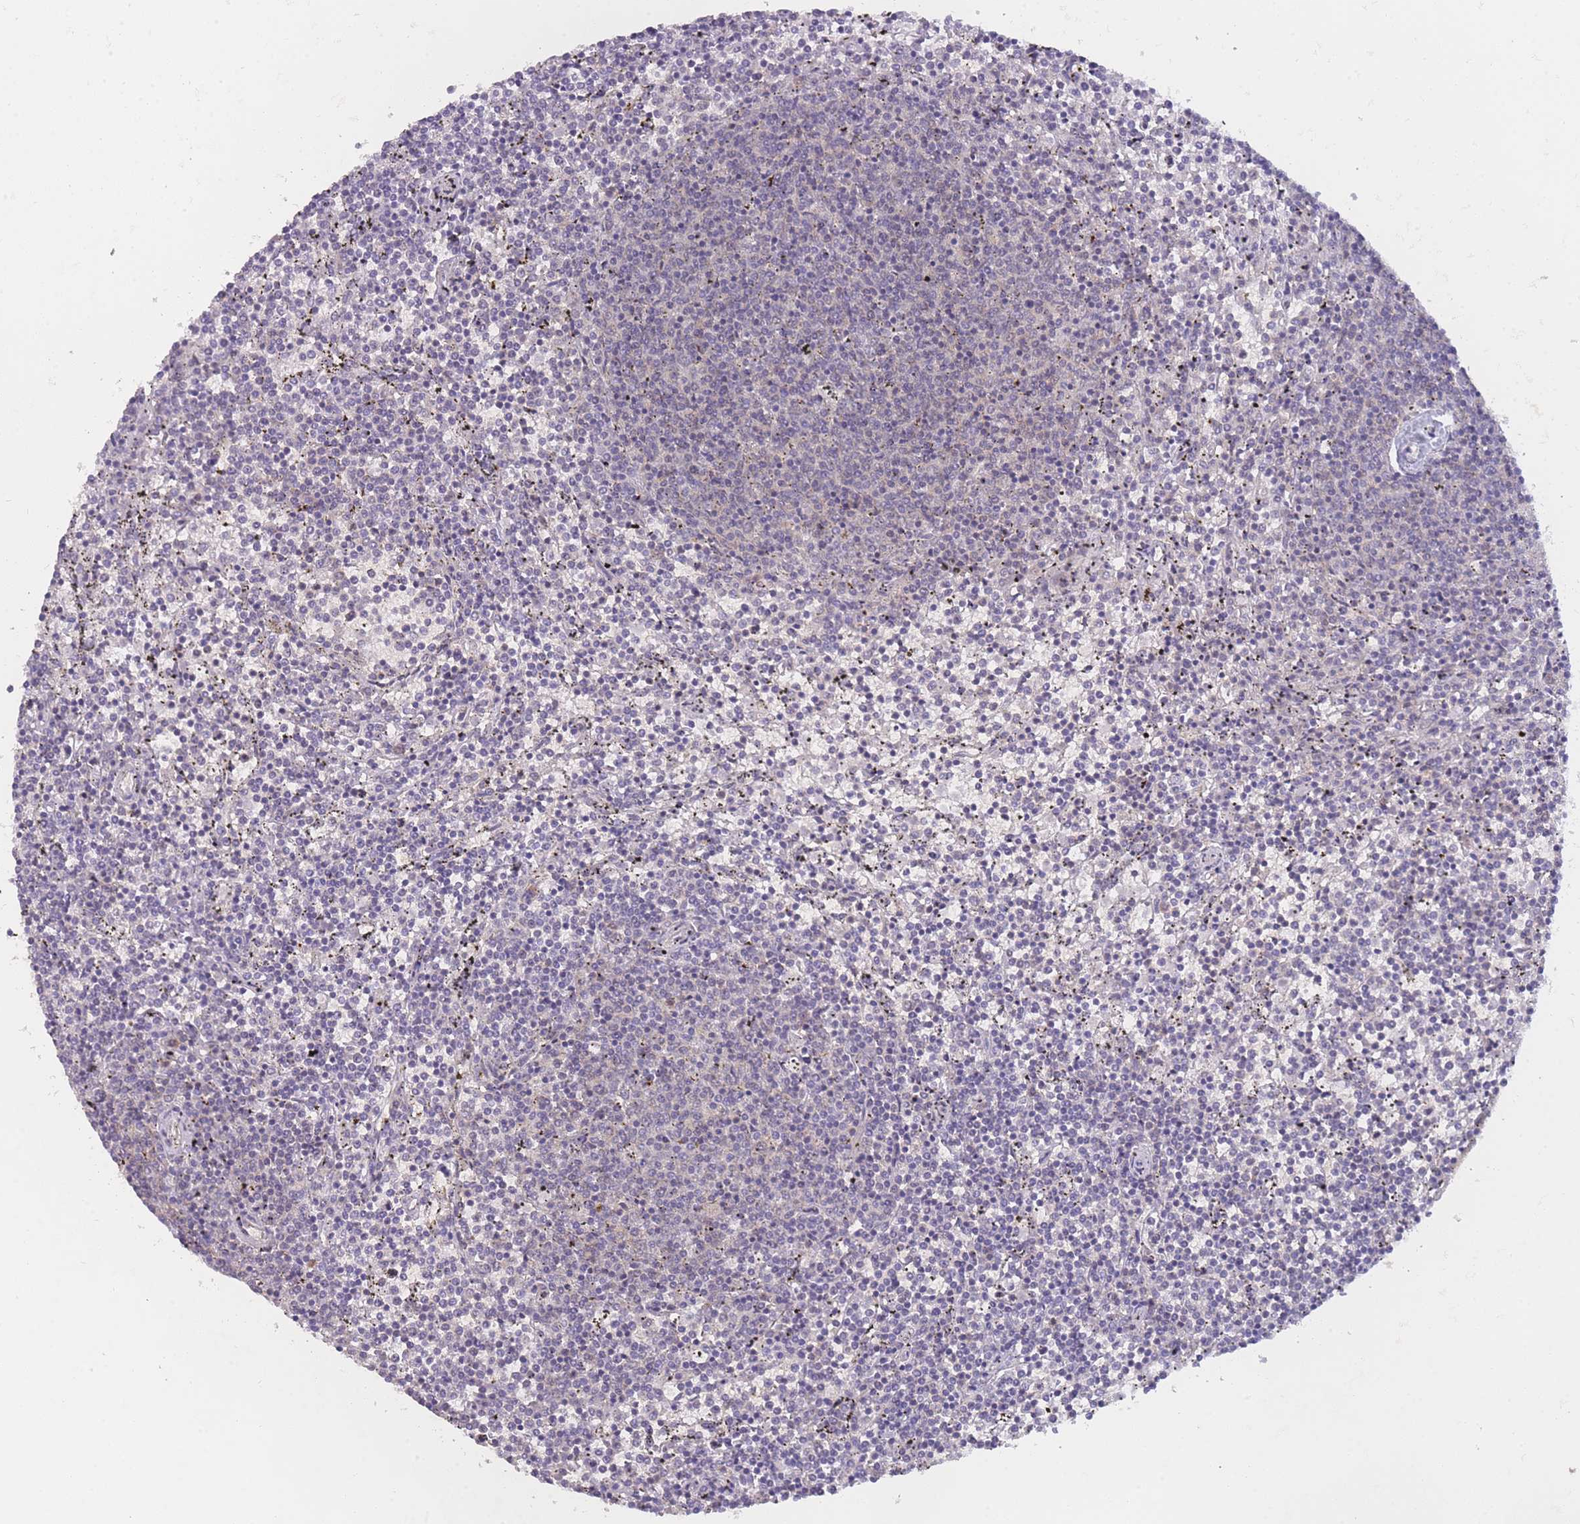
{"staining": {"intensity": "negative", "quantity": "none", "location": "none"}, "tissue": "lymphoma", "cell_type": "Tumor cells", "image_type": "cancer", "snomed": [{"axis": "morphology", "description": "Malignant lymphoma, non-Hodgkin's type, Low grade"}, {"axis": "topography", "description": "Spleen"}], "caption": "Human malignant lymphoma, non-Hodgkin's type (low-grade) stained for a protein using IHC demonstrates no expression in tumor cells.", "gene": "MRI1", "patient": {"sex": "female", "age": 50}}